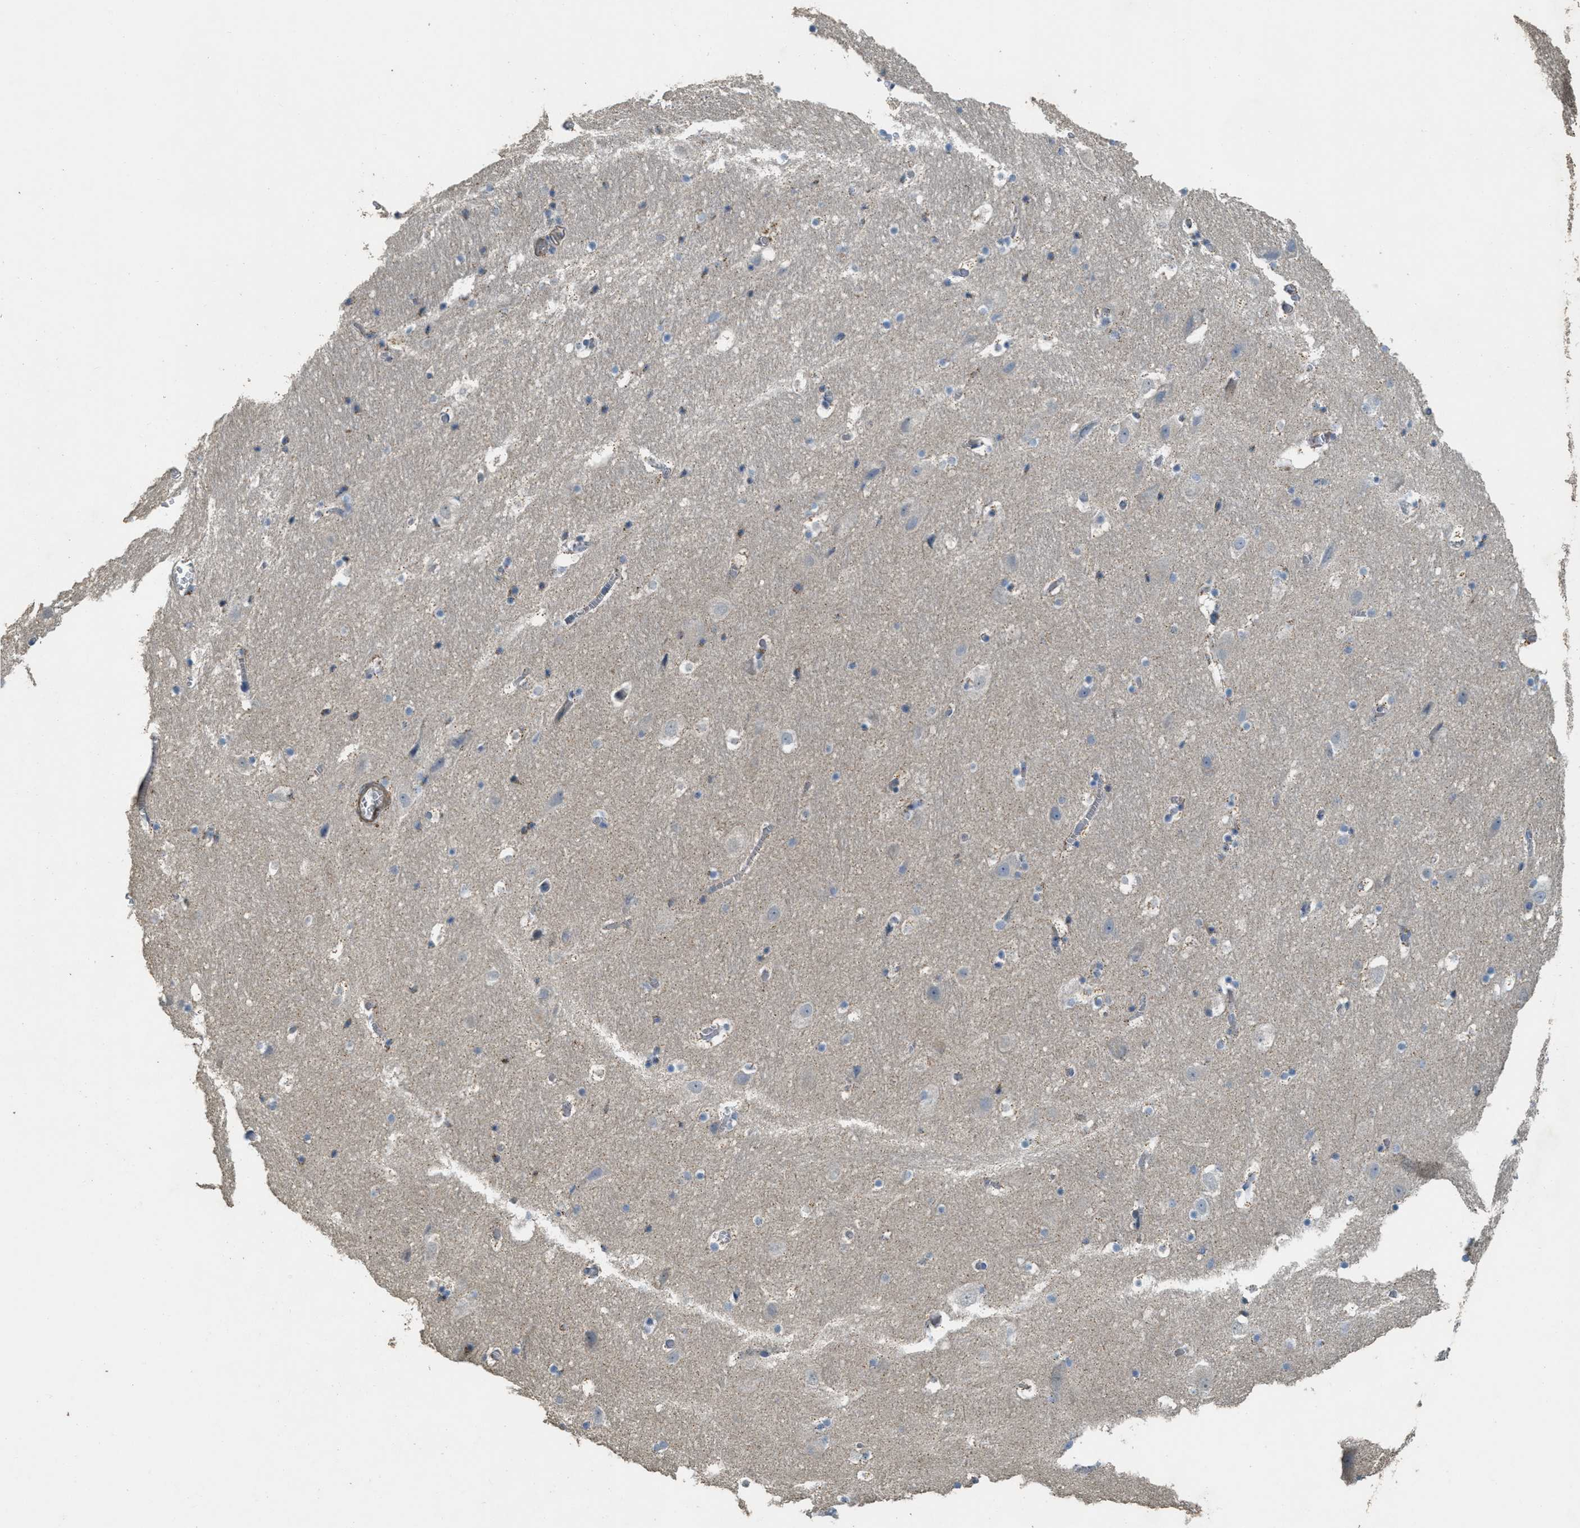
{"staining": {"intensity": "negative", "quantity": "none", "location": "none"}, "tissue": "hippocampus", "cell_type": "Glial cells", "image_type": "normal", "snomed": [{"axis": "morphology", "description": "Normal tissue, NOS"}, {"axis": "topography", "description": "Hippocampus"}], "caption": "Histopathology image shows no significant protein staining in glial cells of normal hippocampus. The staining was performed using DAB to visualize the protein expression in brown, while the nuclei were stained in blue with hematoxylin (Magnification: 20x).", "gene": "MRS2", "patient": {"sex": "male", "age": 45}}